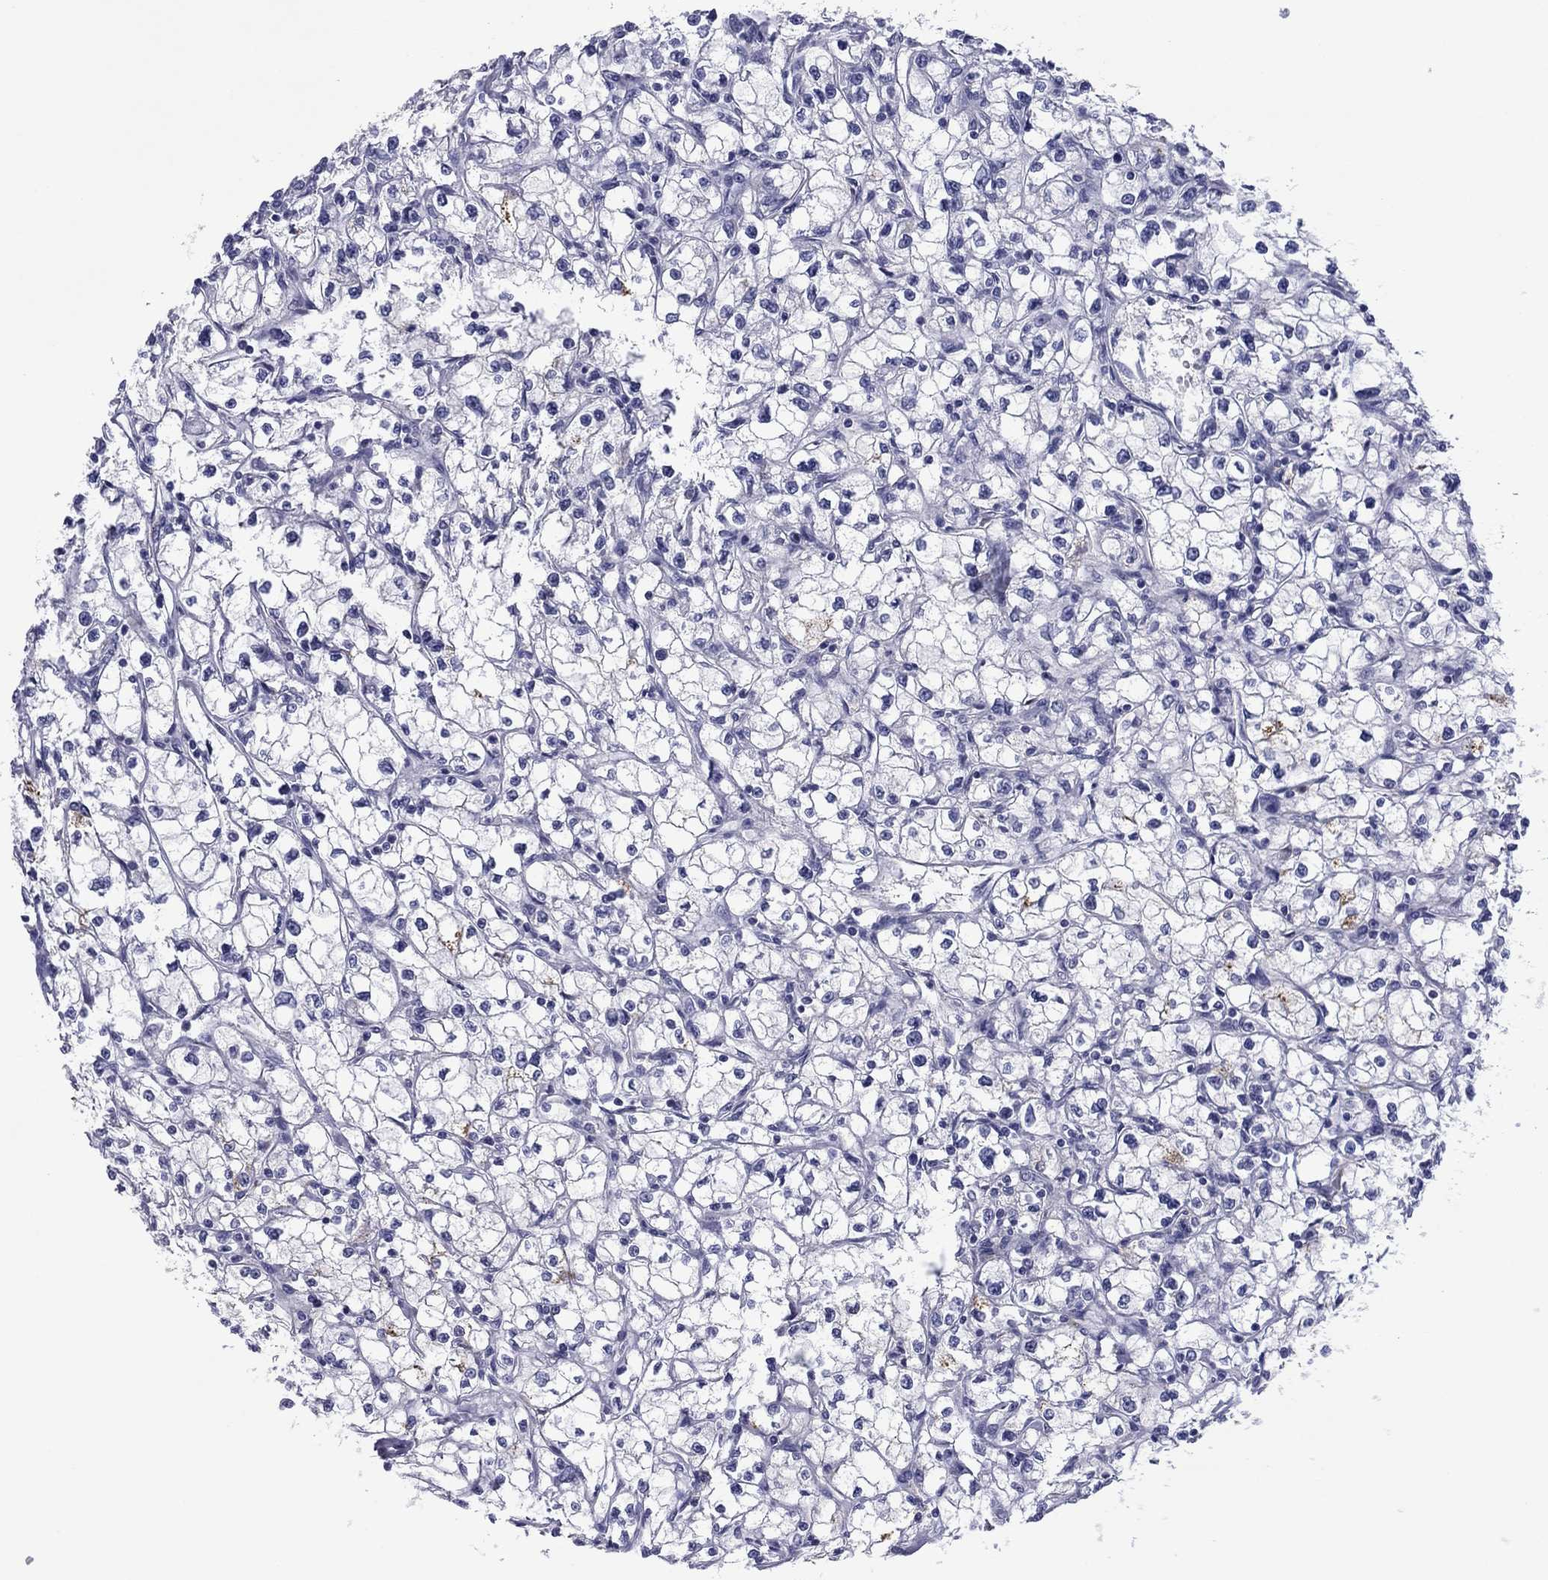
{"staining": {"intensity": "negative", "quantity": "none", "location": "none"}, "tissue": "renal cancer", "cell_type": "Tumor cells", "image_type": "cancer", "snomed": [{"axis": "morphology", "description": "Adenocarcinoma, NOS"}, {"axis": "topography", "description": "Kidney"}], "caption": "Tumor cells are negative for brown protein staining in adenocarcinoma (renal). Nuclei are stained in blue.", "gene": "TCFL5", "patient": {"sex": "male", "age": 67}}